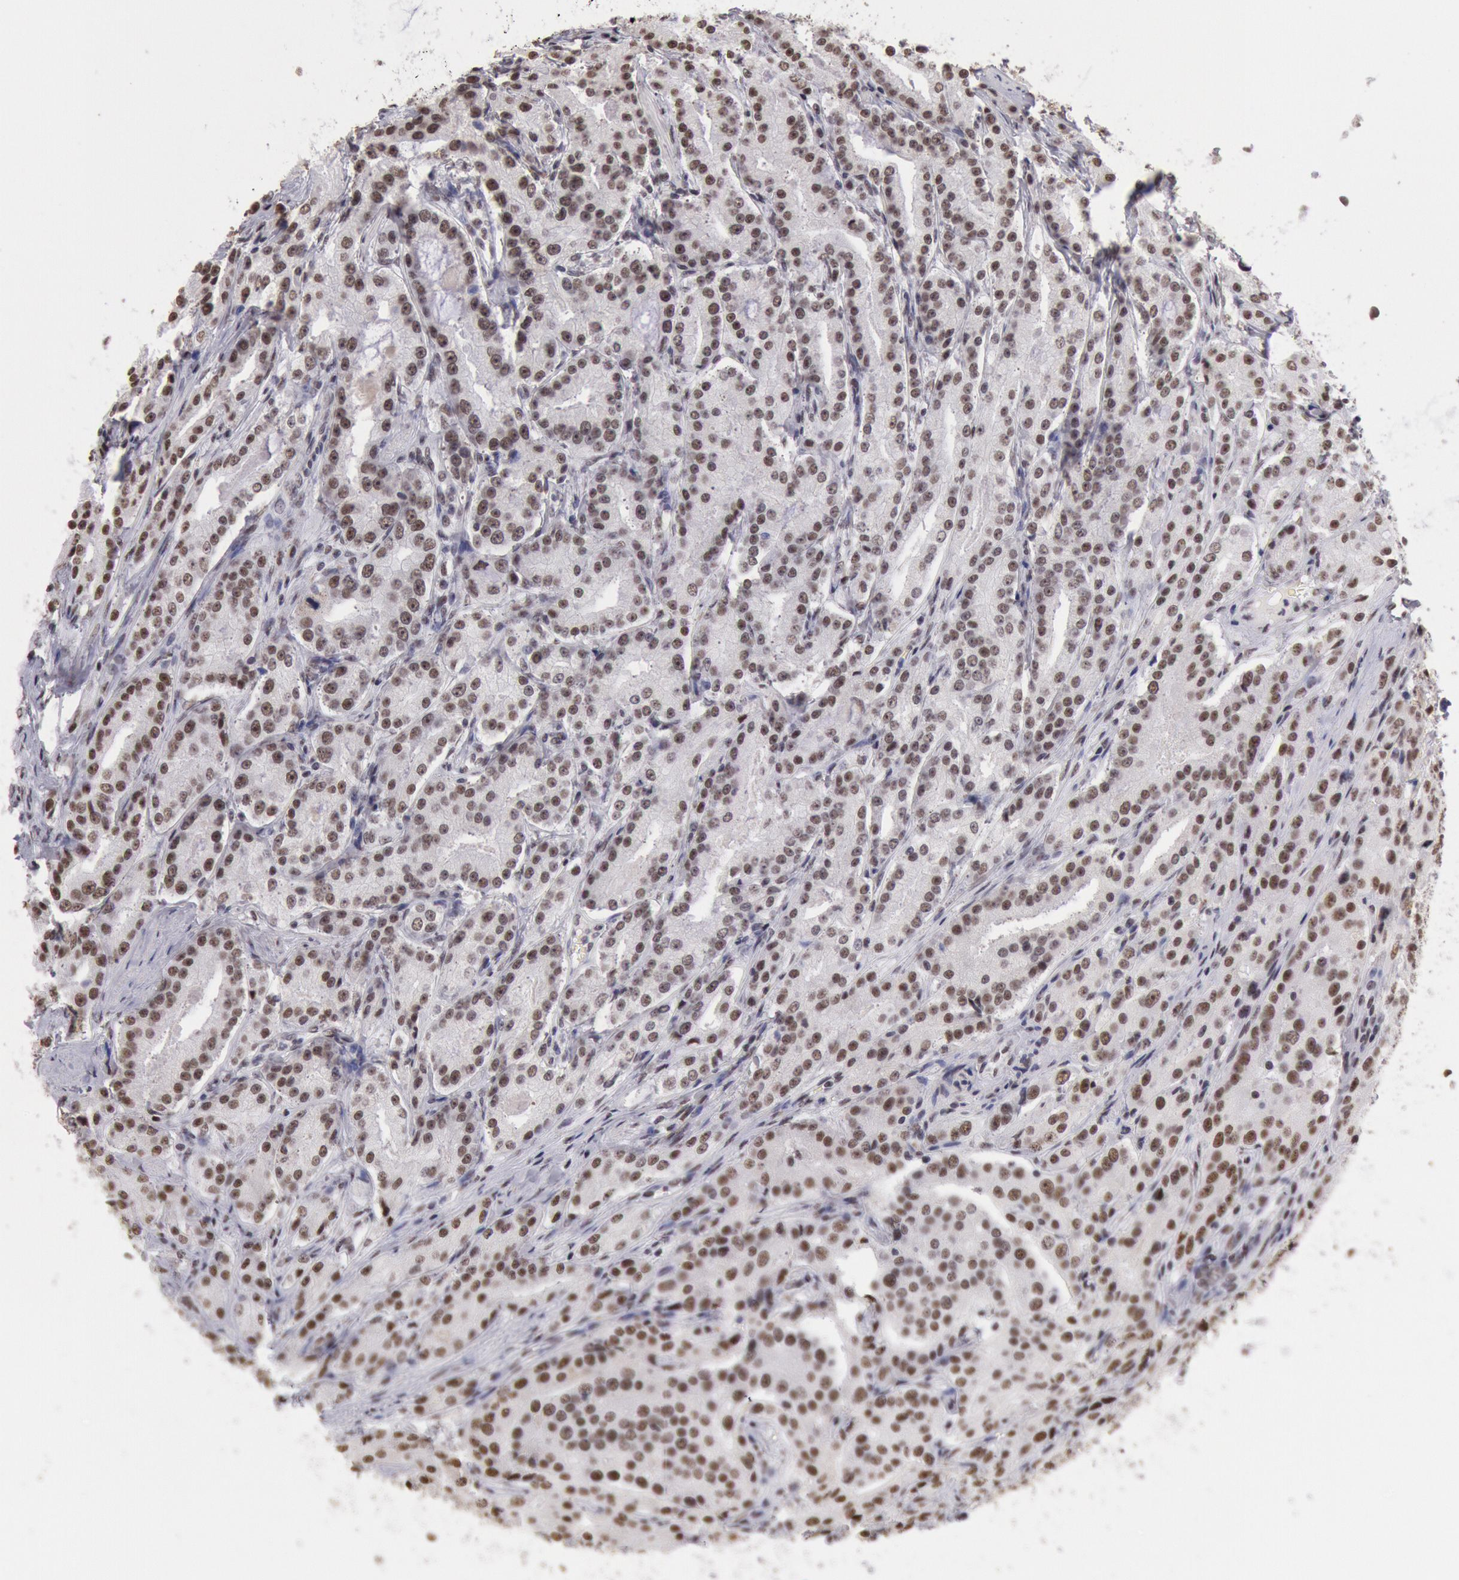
{"staining": {"intensity": "moderate", "quantity": ">75%", "location": "nuclear"}, "tissue": "prostate cancer", "cell_type": "Tumor cells", "image_type": "cancer", "snomed": [{"axis": "morphology", "description": "Adenocarcinoma, Medium grade"}, {"axis": "topography", "description": "Prostate"}], "caption": "The micrograph reveals immunohistochemical staining of prostate cancer. There is moderate nuclear positivity is present in about >75% of tumor cells. The staining was performed using DAB (3,3'-diaminobenzidine), with brown indicating positive protein expression. Nuclei are stained blue with hematoxylin.", "gene": "SNRPD3", "patient": {"sex": "male", "age": 72}}